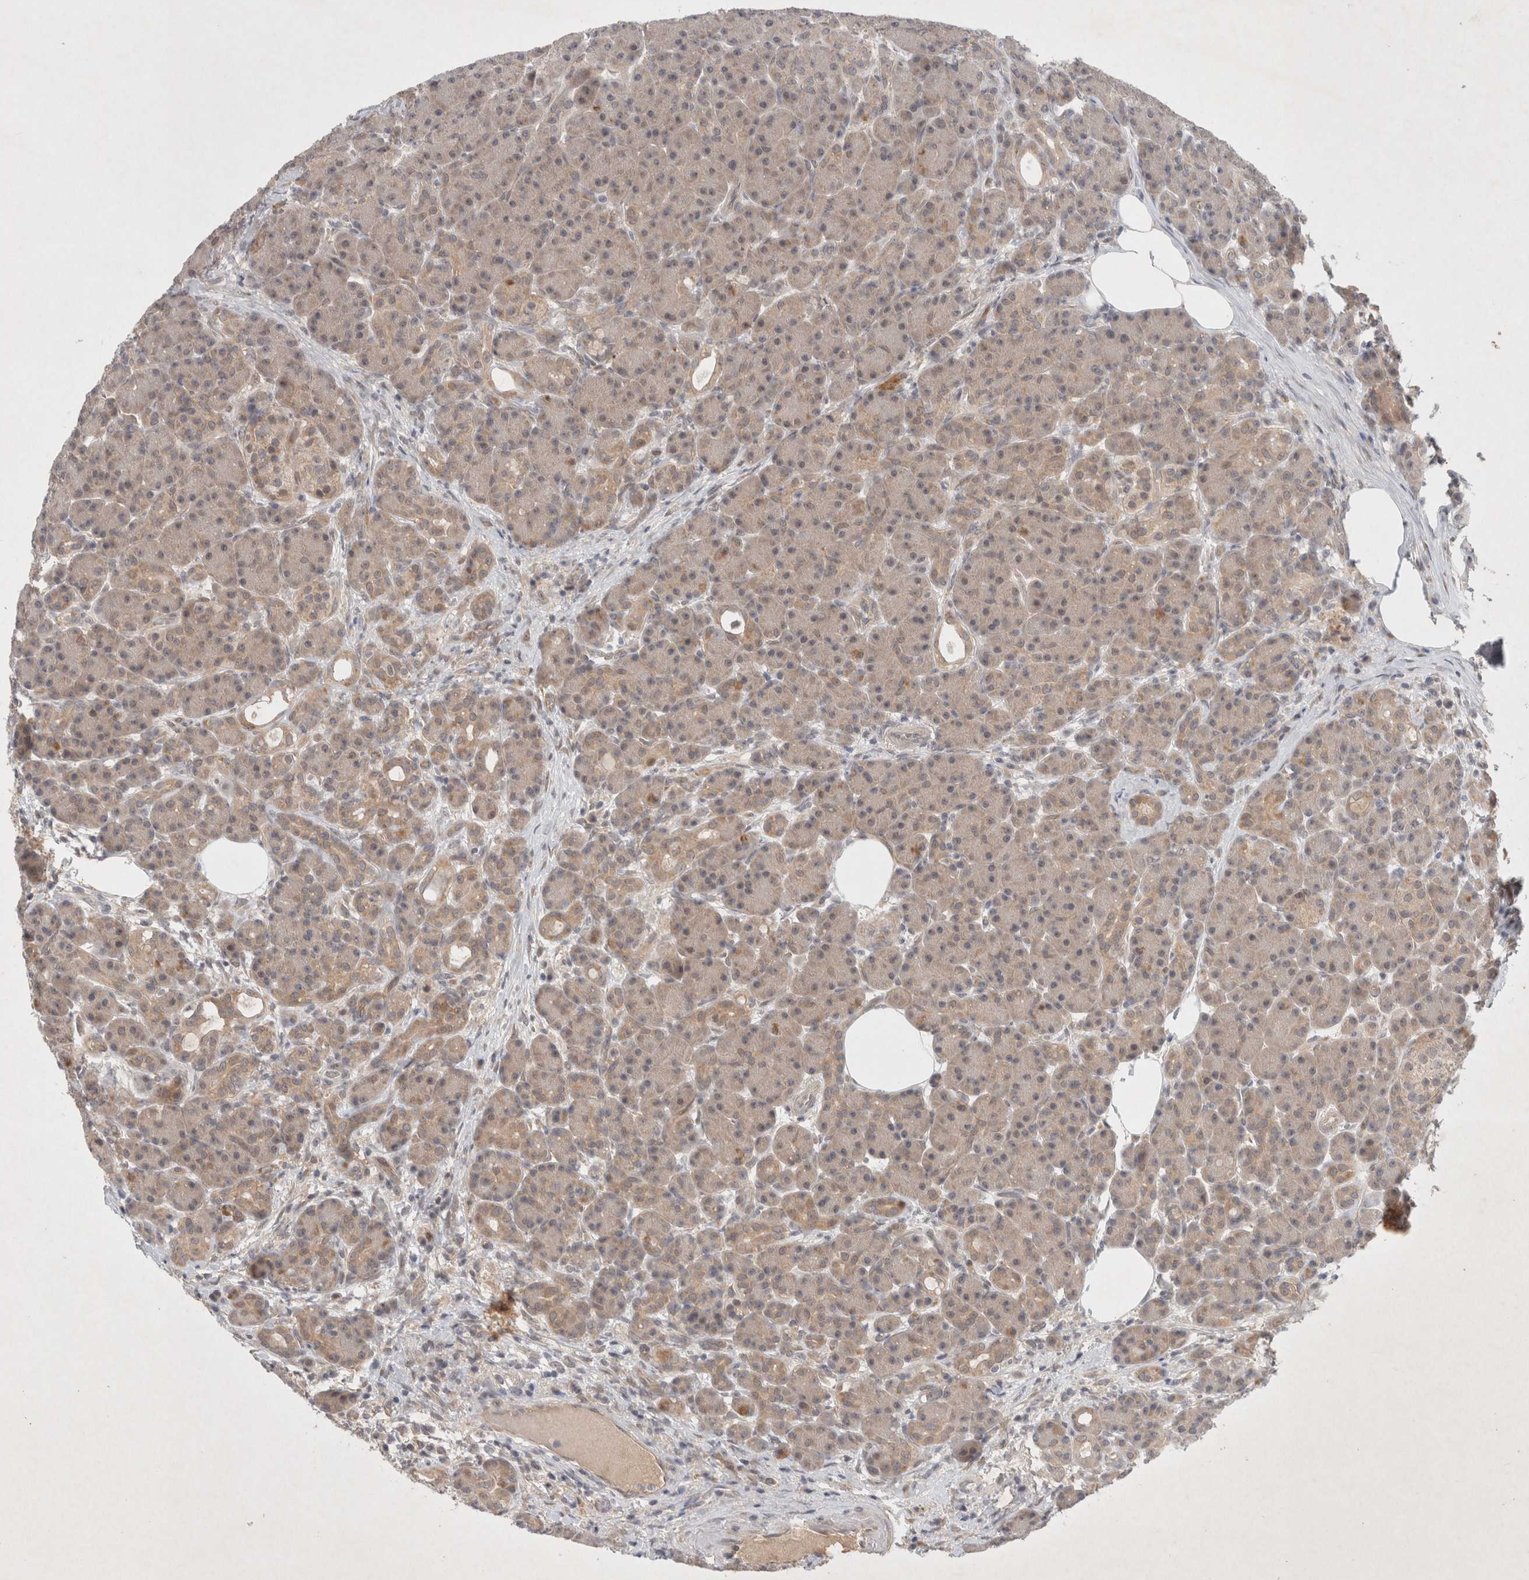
{"staining": {"intensity": "weak", "quantity": "<25%", "location": "cytoplasmic/membranous"}, "tissue": "pancreas", "cell_type": "Exocrine glandular cells", "image_type": "normal", "snomed": [{"axis": "morphology", "description": "Normal tissue, NOS"}, {"axis": "topography", "description": "Pancreas"}], "caption": "Immunohistochemistry photomicrograph of normal pancreas stained for a protein (brown), which exhibits no staining in exocrine glandular cells.", "gene": "RASAL2", "patient": {"sex": "male", "age": 63}}